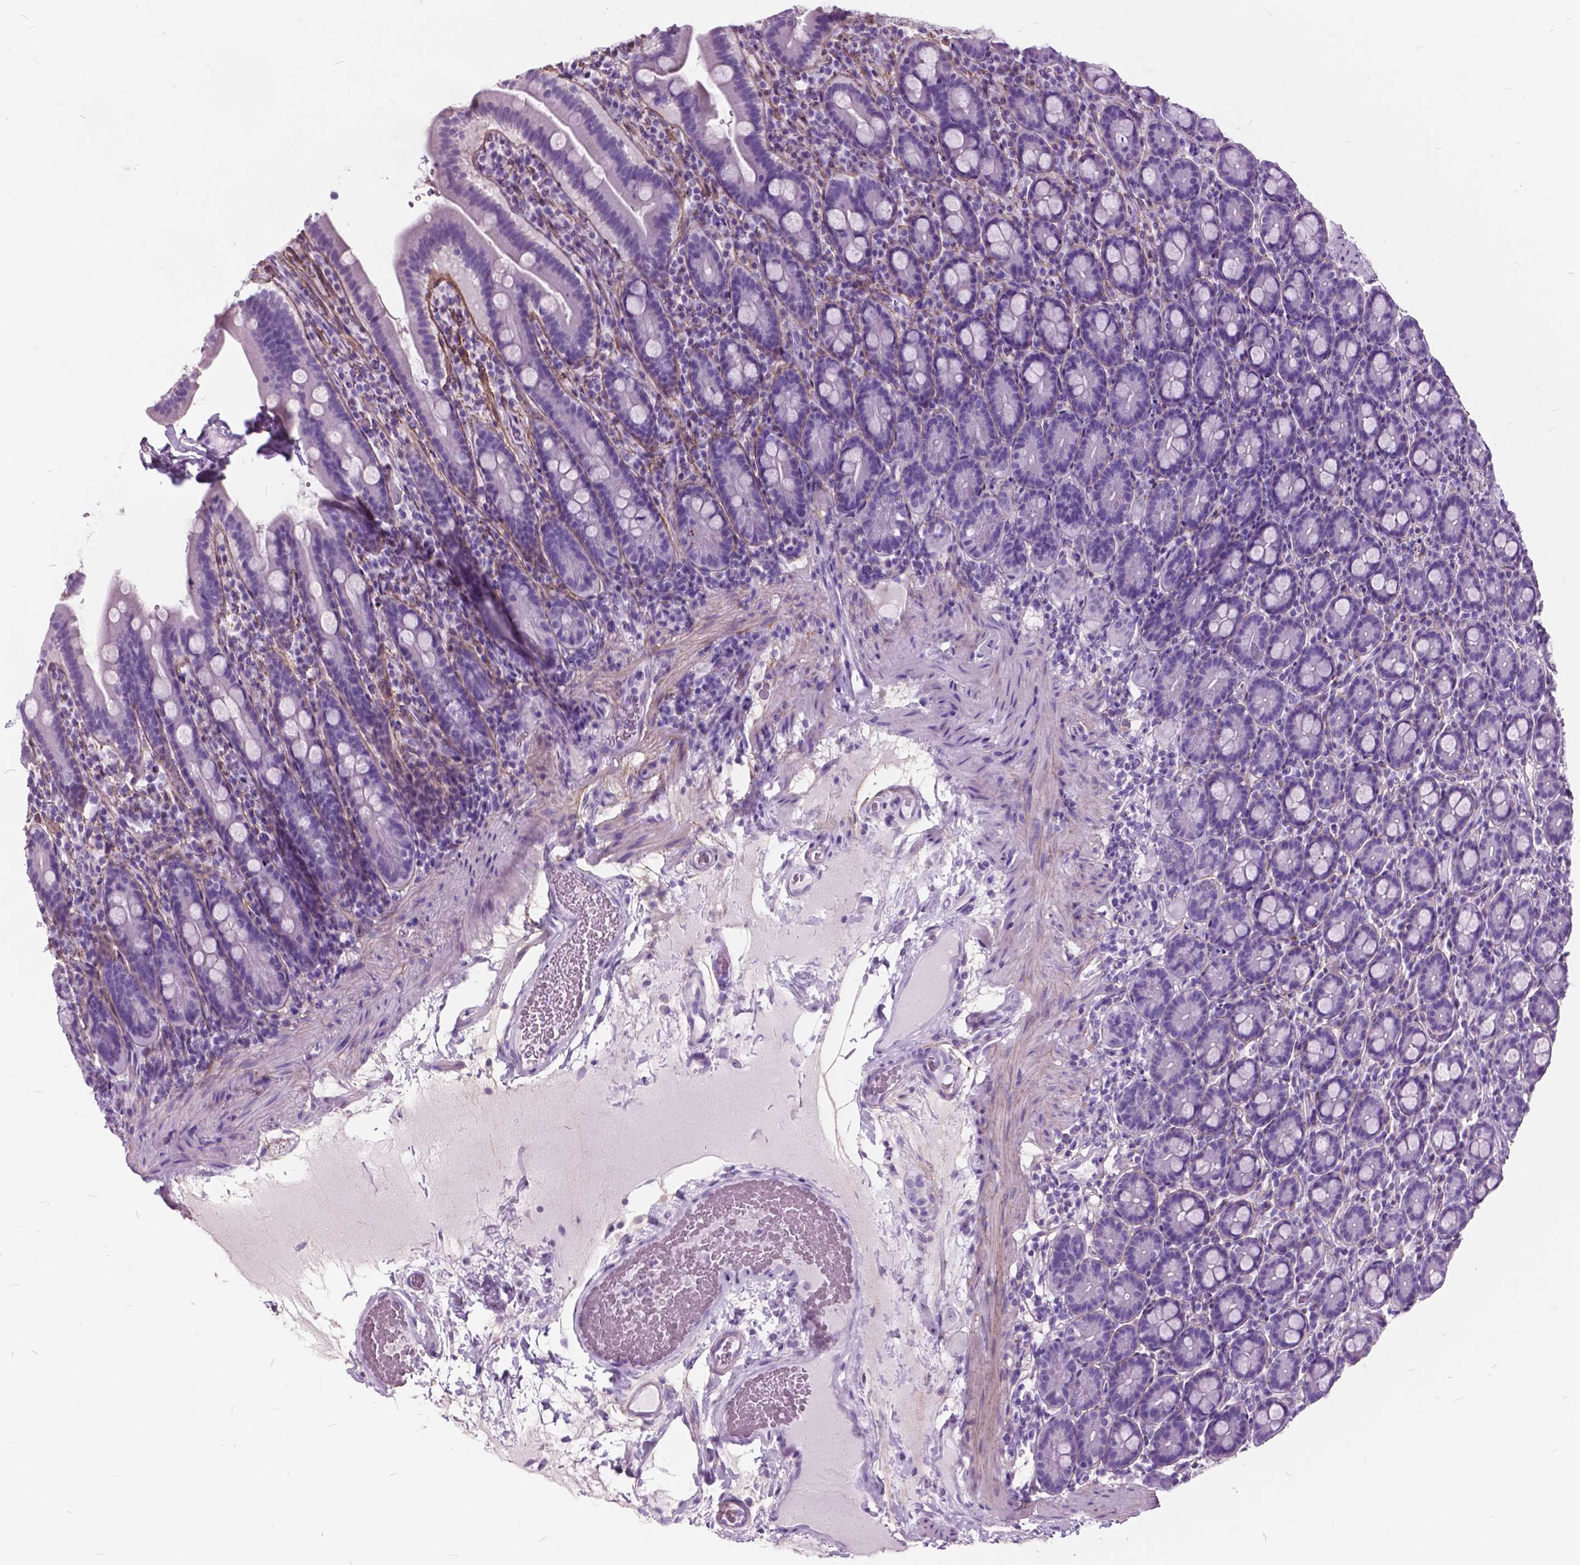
{"staining": {"intensity": "negative", "quantity": "none", "location": "none"}, "tissue": "small intestine", "cell_type": "Glandular cells", "image_type": "normal", "snomed": [{"axis": "morphology", "description": "Normal tissue, NOS"}, {"axis": "topography", "description": "Small intestine"}], "caption": "This is a histopathology image of immunohistochemistry (IHC) staining of normal small intestine, which shows no staining in glandular cells. Nuclei are stained in blue.", "gene": "GDF9", "patient": {"sex": "male", "age": 26}}